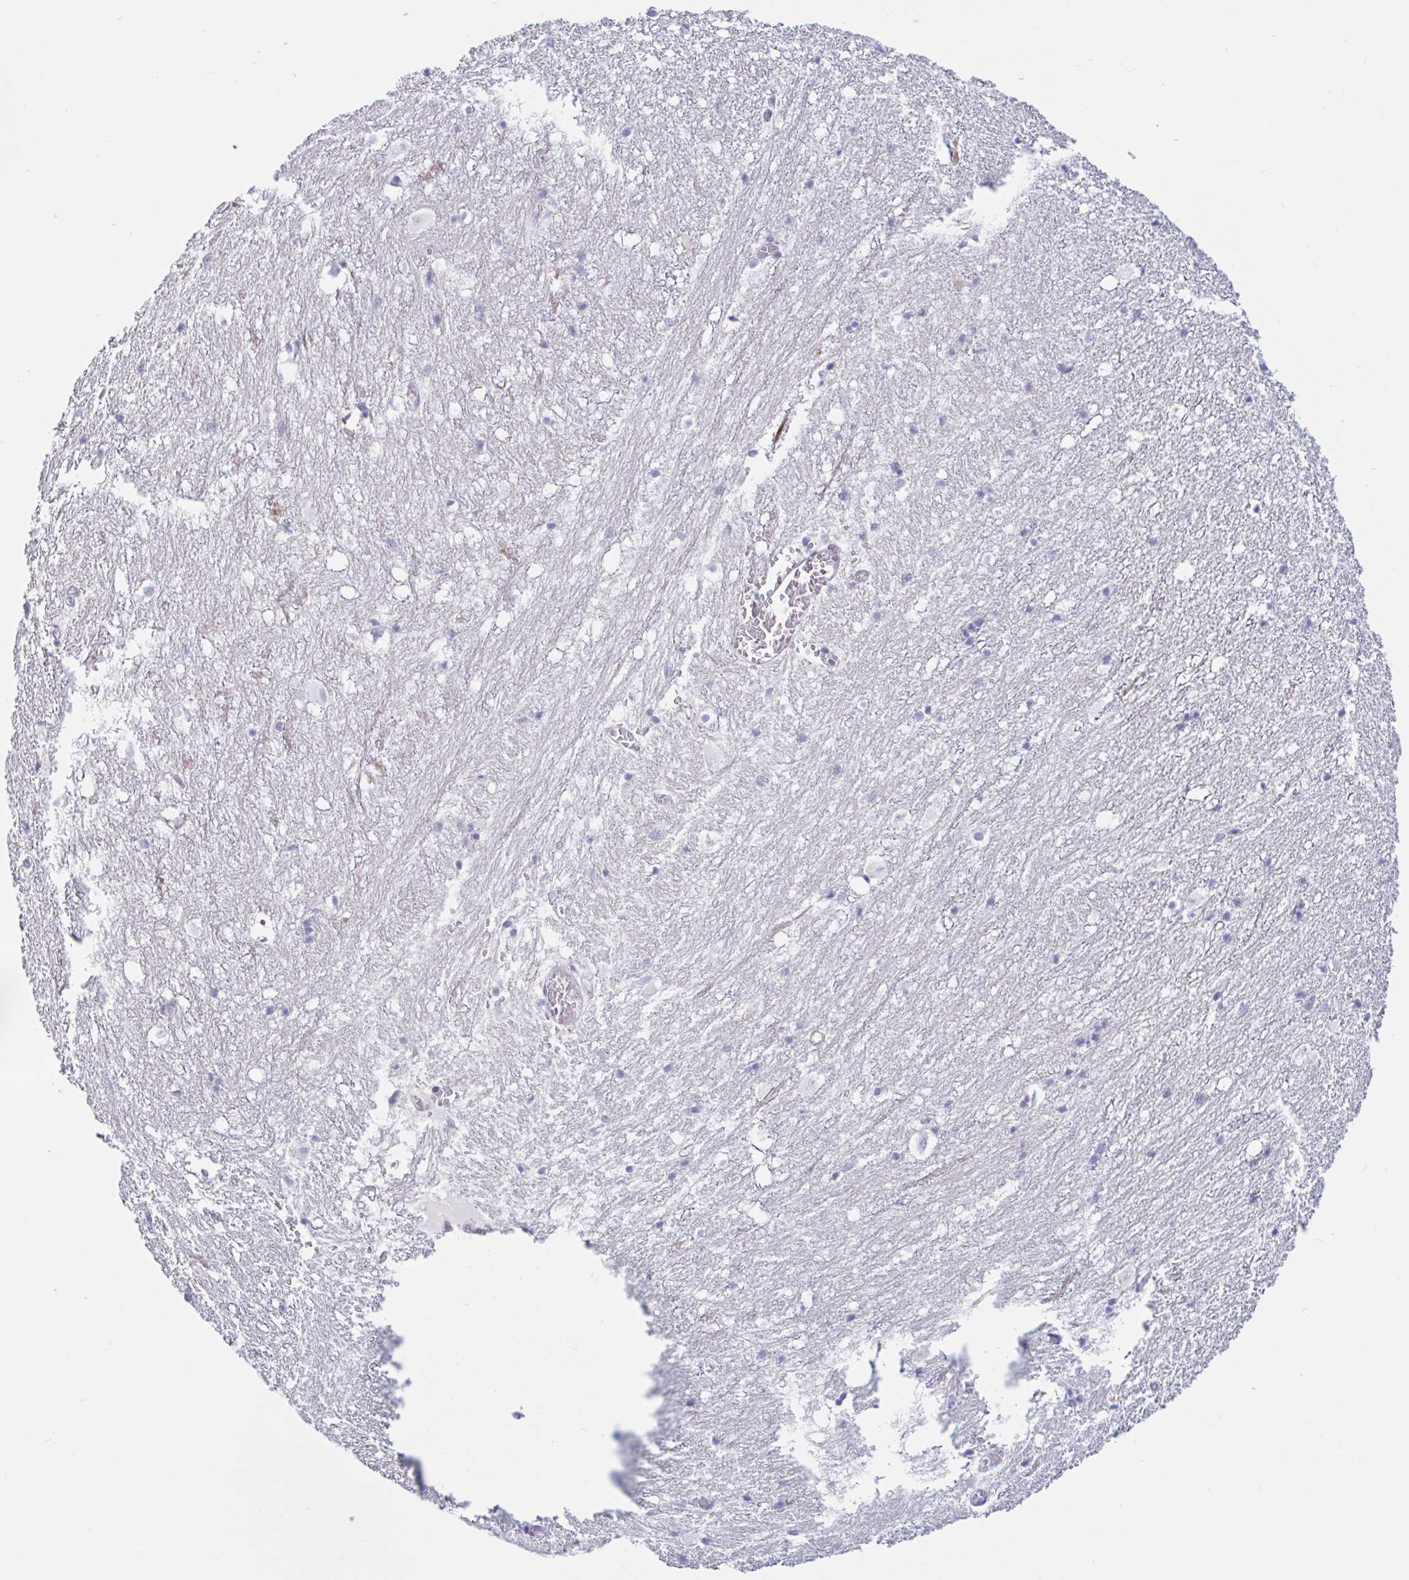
{"staining": {"intensity": "negative", "quantity": "none", "location": "none"}, "tissue": "hippocampus", "cell_type": "Glial cells", "image_type": "normal", "snomed": [{"axis": "morphology", "description": "Normal tissue, NOS"}, {"axis": "topography", "description": "Hippocampus"}], "caption": "This is an immunohistochemistry image of normal hippocampus. There is no positivity in glial cells.", "gene": "ENSG00000271254", "patient": {"sex": "female", "age": 52}}